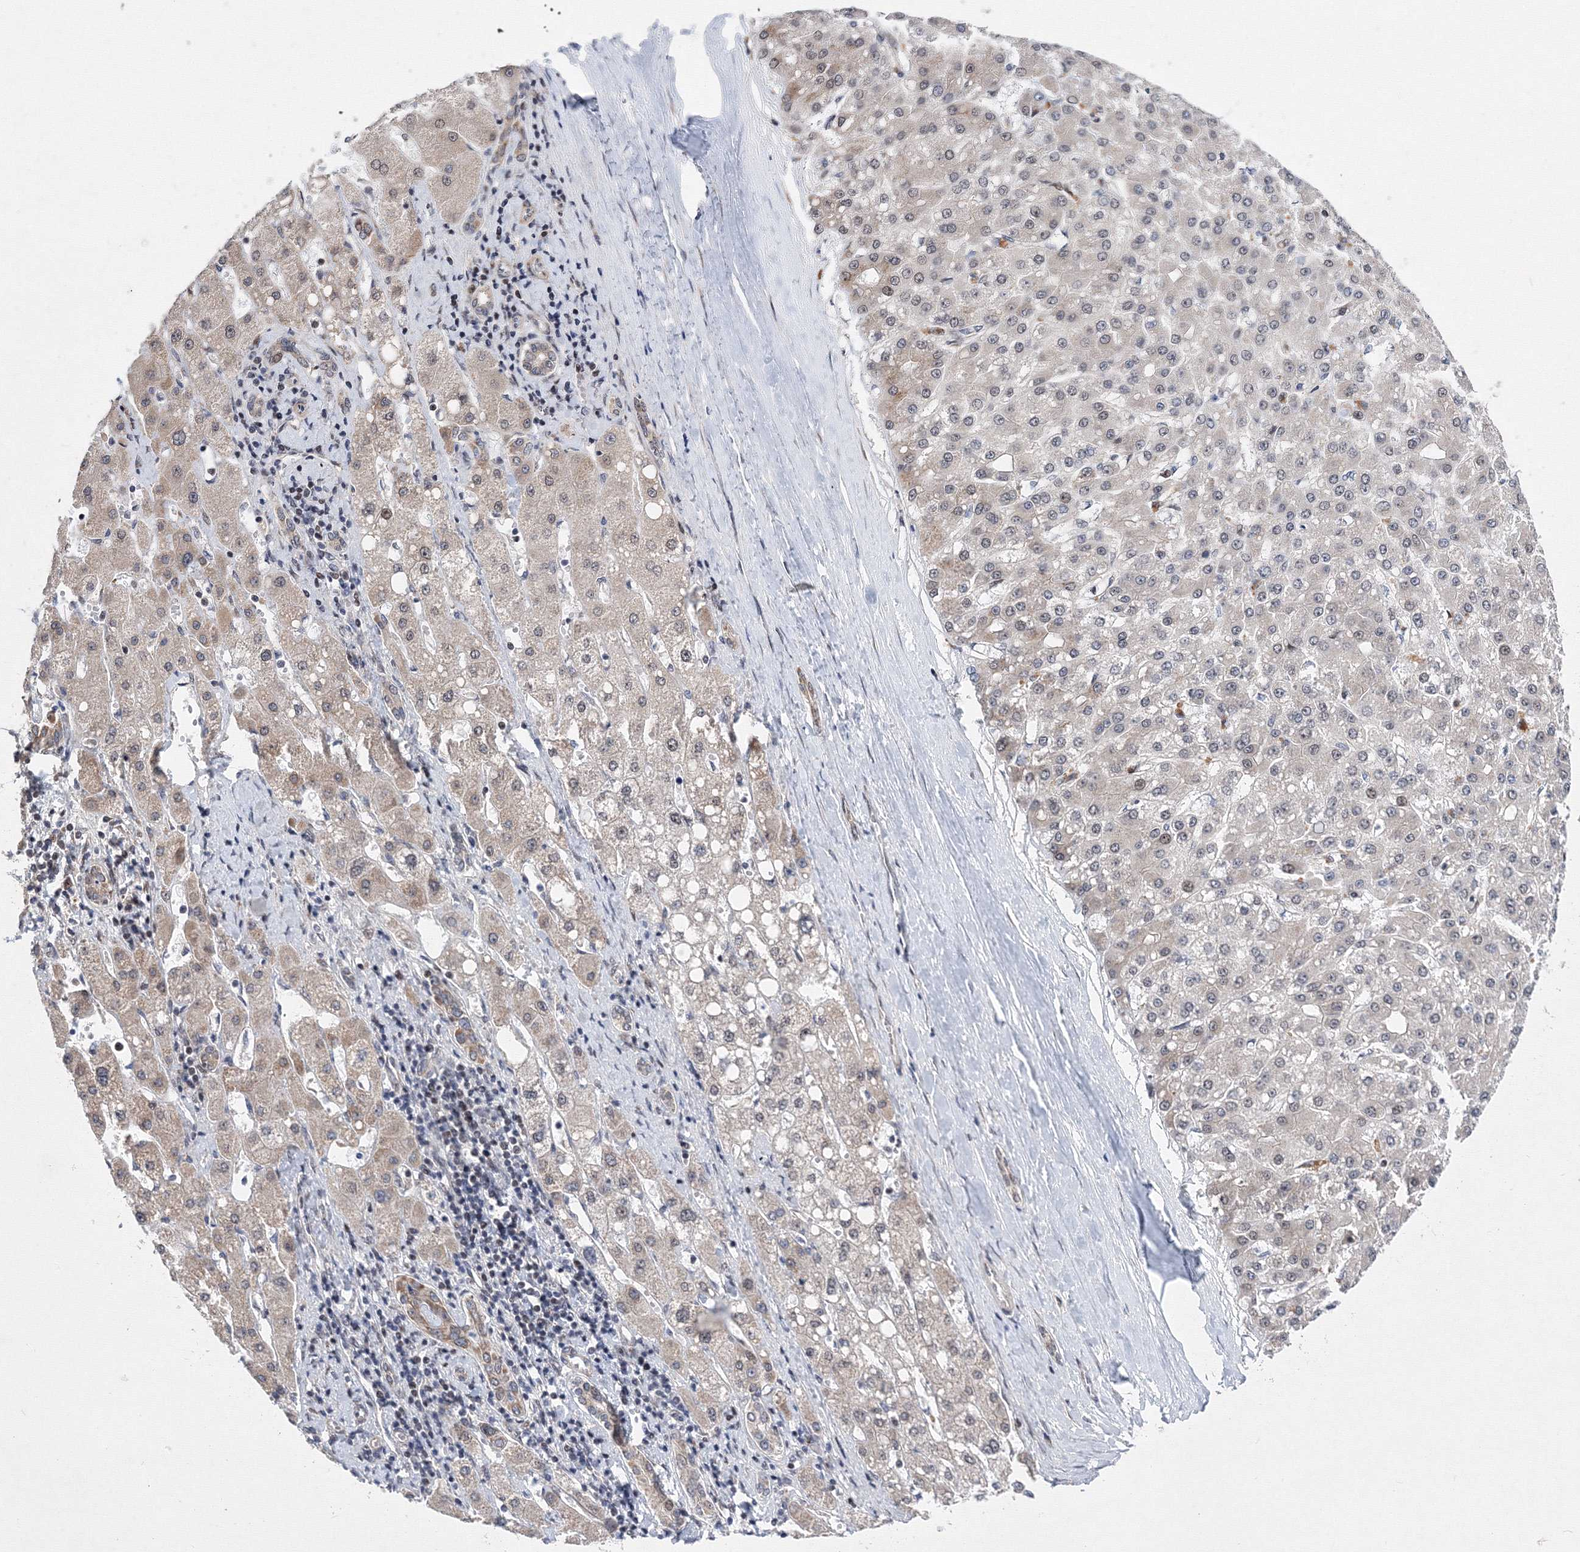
{"staining": {"intensity": "weak", "quantity": "25%-75%", "location": "cytoplasmic/membranous,nuclear"}, "tissue": "liver cancer", "cell_type": "Tumor cells", "image_type": "cancer", "snomed": [{"axis": "morphology", "description": "Carcinoma, Hepatocellular, NOS"}, {"axis": "topography", "description": "Liver"}], "caption": "IHC micrograph of liver hepatocellular carcinoma stained for a protein (brown), which demonstrates low levels of weak cytoplasmic/membranous and nuclear staining in about 25%-75% of tumor cells.", "gene": "GPN1", "patient": {"sex": "male", "age": 67}}